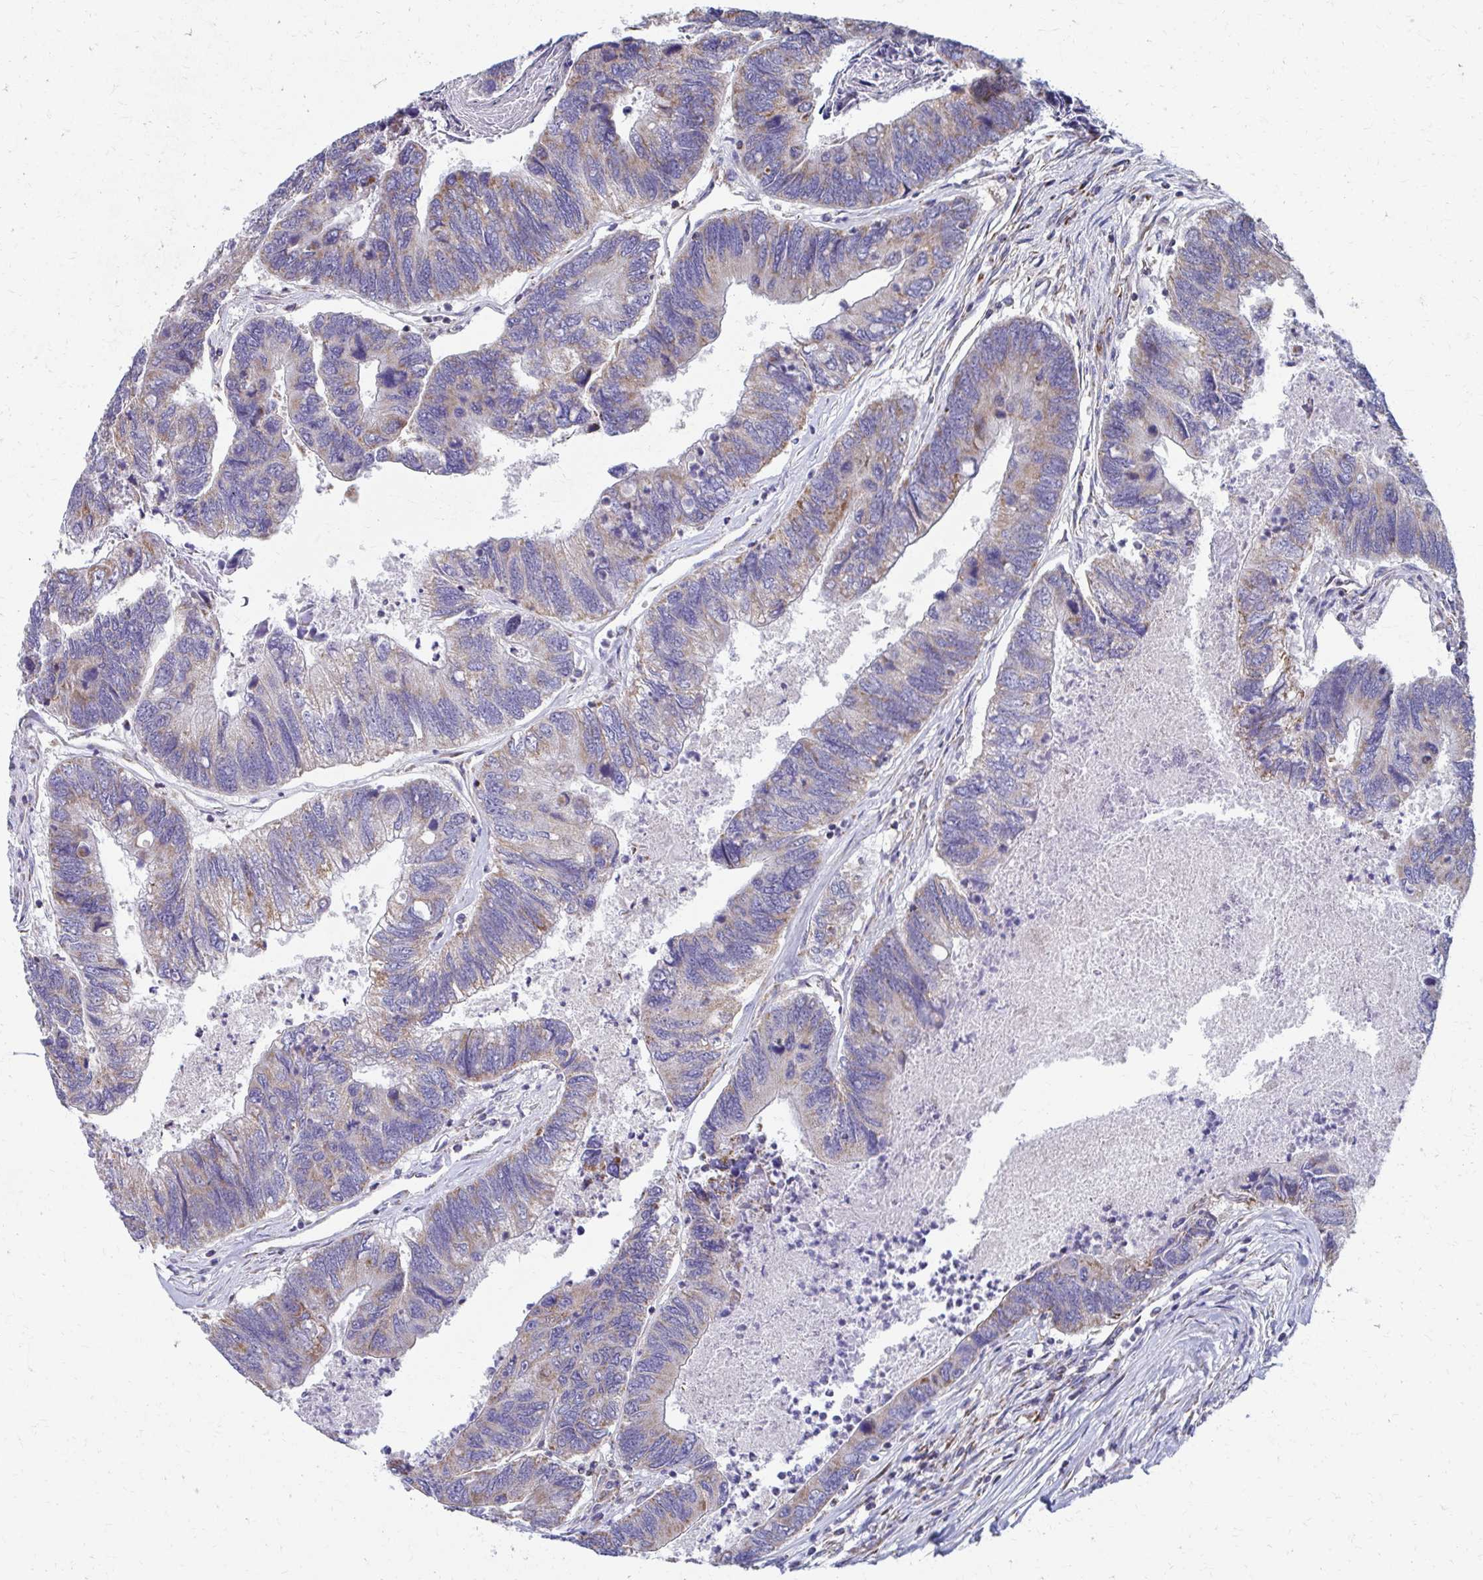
{"staining": {"intensity": "moderate", "quantity": "25%-75%", "location": "cytoplasmic/membranous"}, "tissue": "colorectal cancer", "cell_type": "Tumor cells", "image_type": "cancer", "snomed": [{"axis": "morphology", "description": "Adenocarcinoma, NOS"}, {"axis": "topography", "description": "Colon"}], "caption": "About 25%-75% of tumor cells in colorectal cancer exhibit moderate cytoplasmic/membranous protein expression as visualized by brown immunohistochemical staining.", "gene": "RCC1L", "patient": {"sex": "female", "age": 67}}